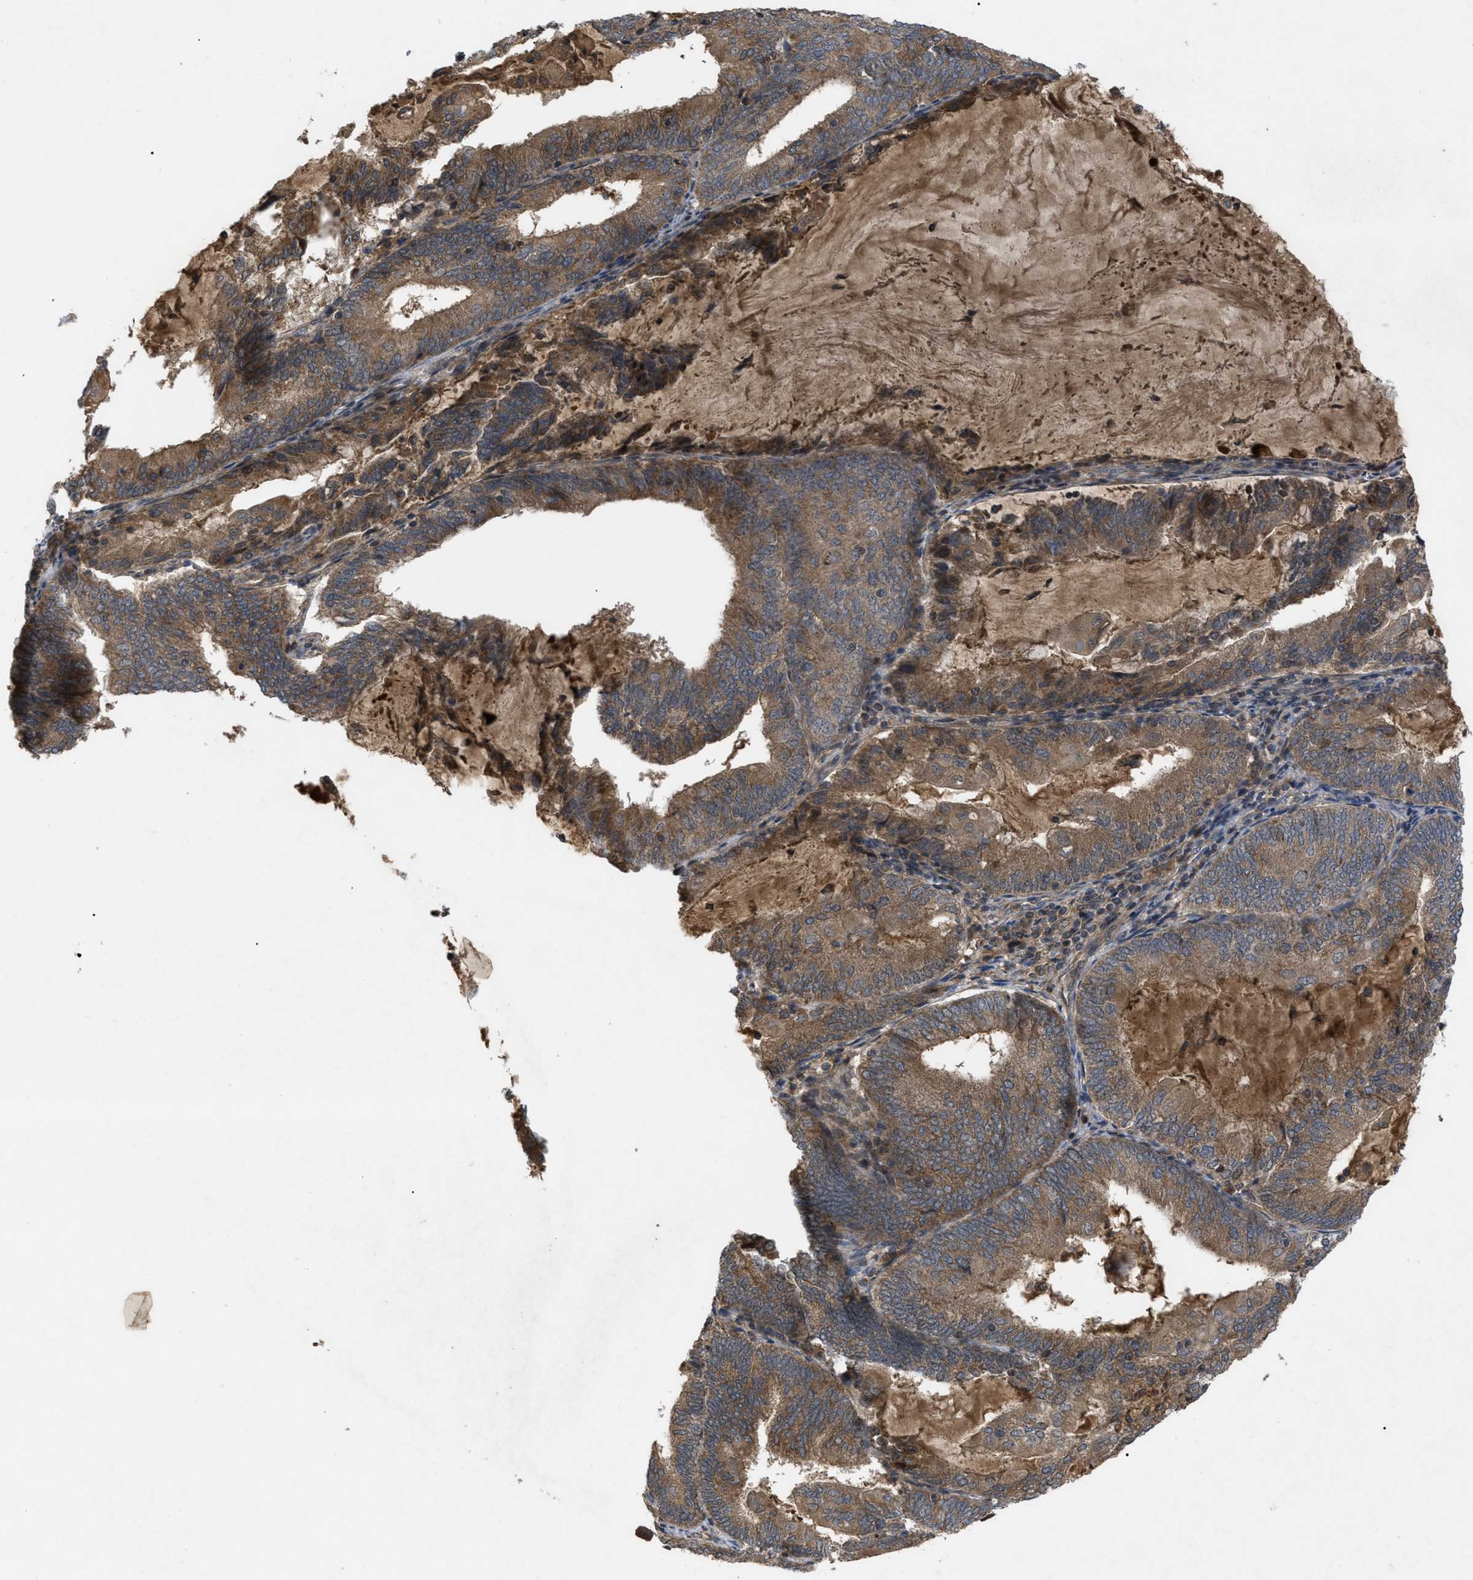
{"staining": {"intensity": "moderate", "quantity": ">75%", "location": "cytoplasmic/membranous"}, "tissue": "endometrial cancer", "cell_type": "Tumor cells", "image_type": "cancer", "snomed": [{"axis": "morphology", "description": "Adenocarcinoma, NOS"}, {"axis": "topography", "description": "Endometrium"}], "caption": "Human adenocarcinoma (endometrial) stained for a protein (brown) shows moderate cytoplasmic/membranous positive positivity in about >75% of tumor cells.", "gene": "RAB2A", "patient": {"sex": "female", "age": 81}}